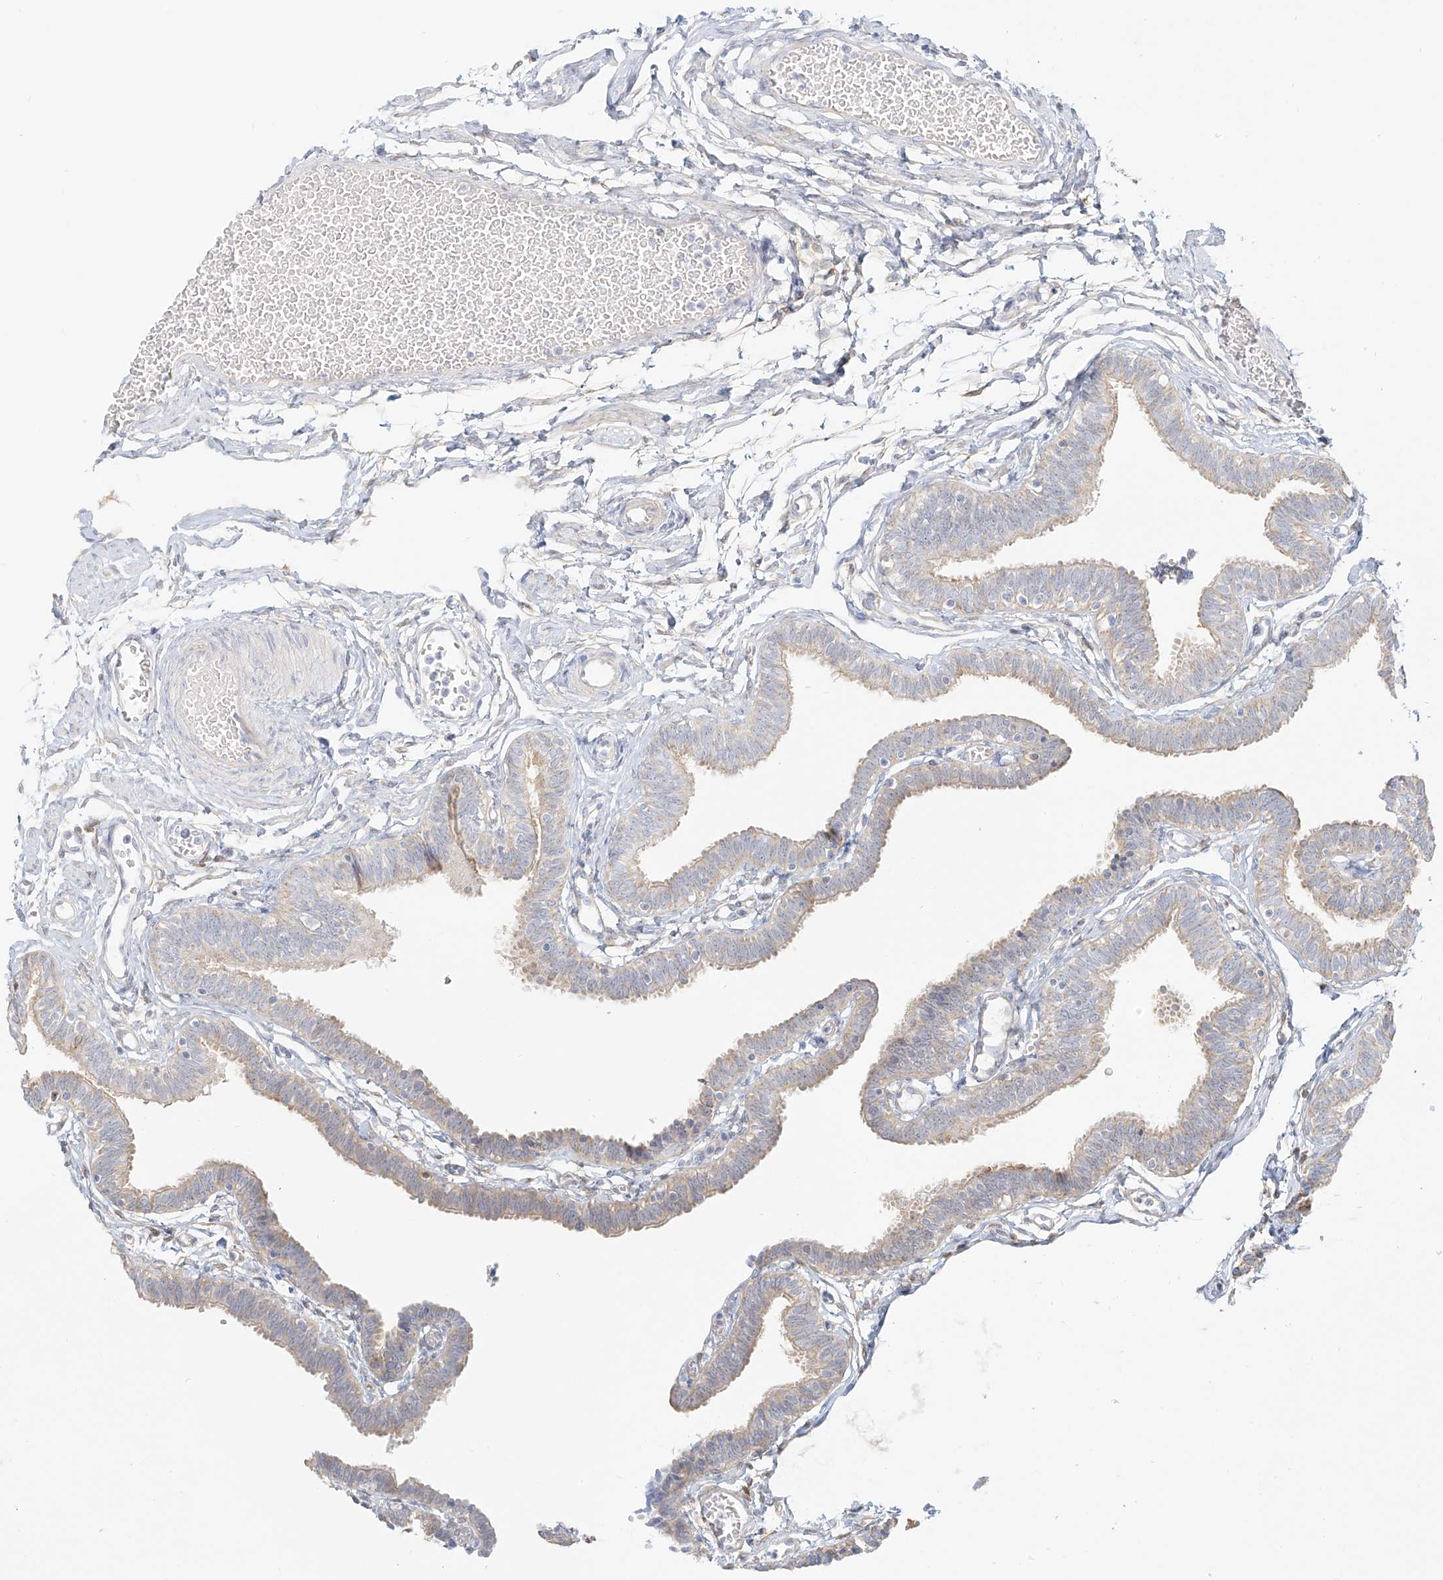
{"staining": {"intensity": "moderate", "quantity": "<25%", "location": "cytoplasmic/membranous"}, "tissue": "fallopian tube", "cell_type": "Glandular cells", "image_type": "normal", "snomed": [{"axis": "morphology", "description": "Normal tissue, NOS"}, {"axis": "topography", "description": "Fallopian tube"}, {"axis": "topography", "description": "Ovary"}], "caption": "DAB immunohistochemical staining of normal human fallopian tube displays moderate cytoplasmic/membranous protein positivity in approximately <25% of glandular cells. Using DAB (brown) and hematoxylin (blue) stains, captured at high magnification using brightfield microscopy.", "gene": "UPK1B", "patient": {"sex": "female", "age": 23}}